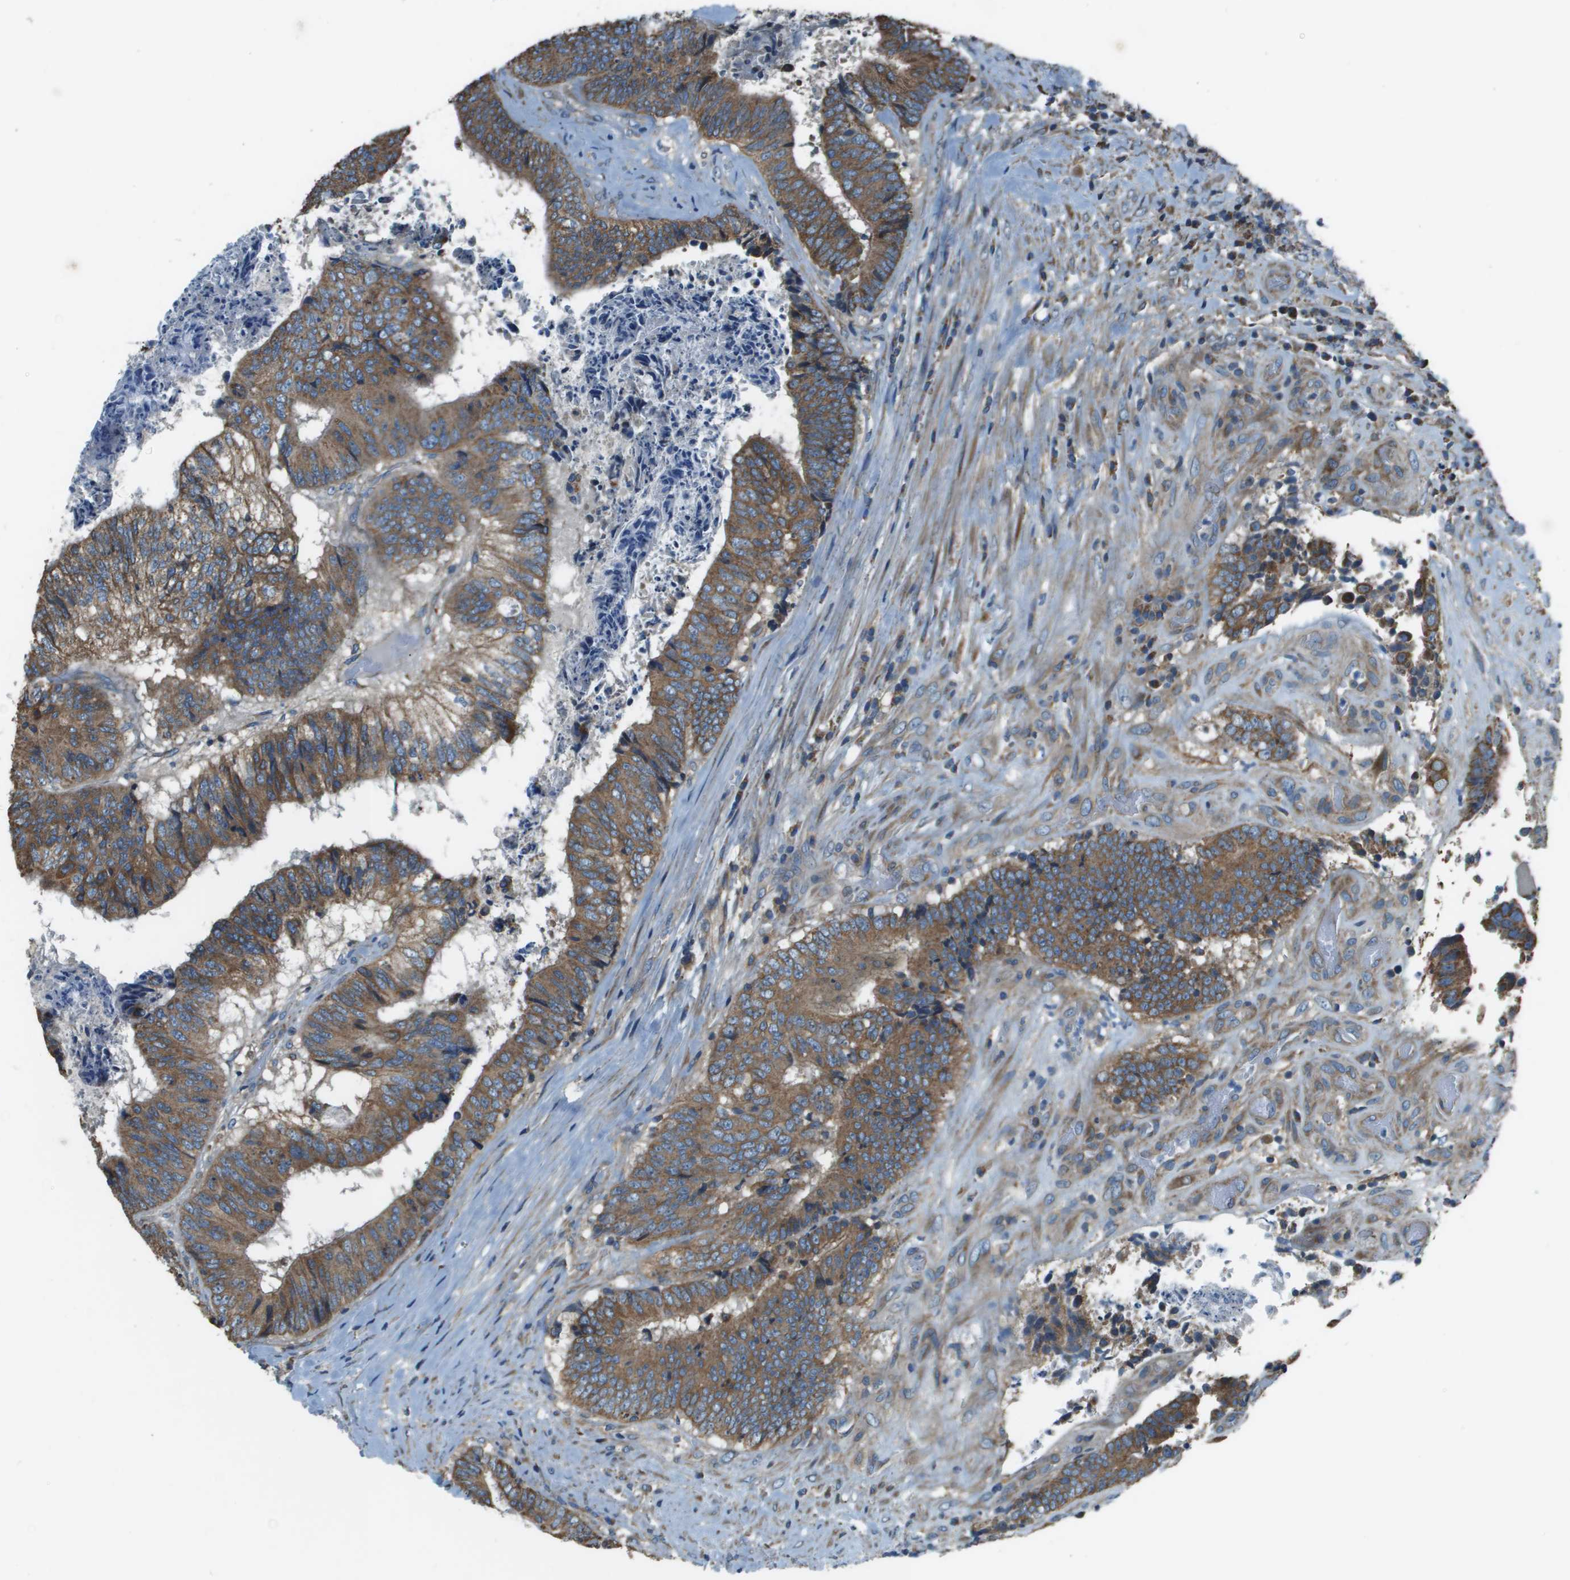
{"staining": {"intensity": "moderate", "quantity": ">75%", "location": "cytoplasmic/membranous"}, "tissue": "colorectal cancer", "cell_type": "Tumor cells", "image_type": "cancer", "snomed": [{"axis": "morphology", "description": "Adenocarcinoma, NOS"}, {"axis": "topography", "description": "Rectum"}], "caption": "High-magnification brightfield microscopy of colorectal cancer (adenocarcinoma) stained with DAB (3,3'-diaminobenzidine) (brown) and counterstained with hematoxylin (blue). tumor cells exhibit moderate cytoplasmic/membranous expression is identified in approximately>75% of cells.", "gene": "TMEM51", "patient": {"sex": "male", "age": 72}}